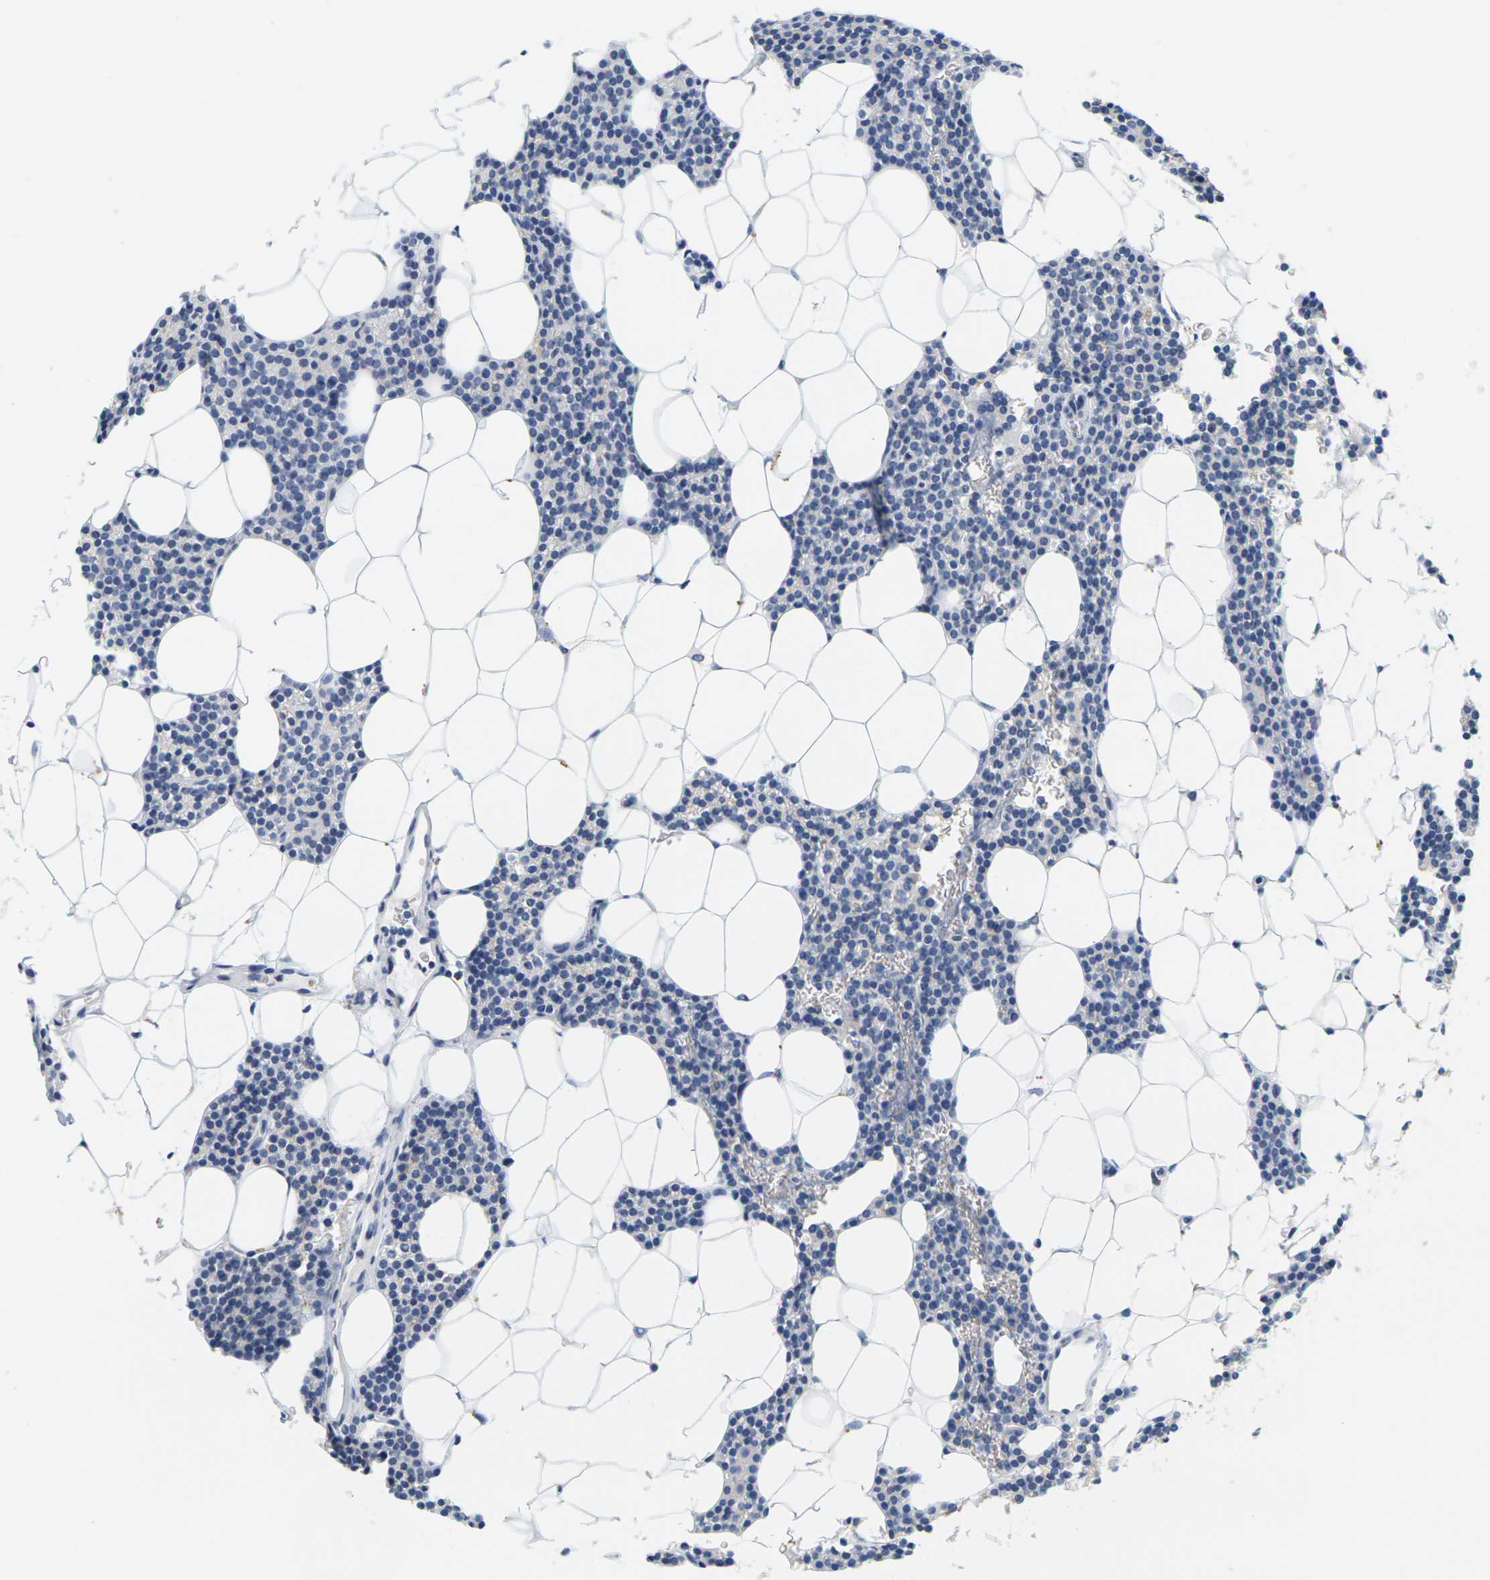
{"staining": {"intensity": "negative", "quantity": "none", "location": "none"}, "tissue": "parathyroid gland", "cell_type": "Glandular cells", "image_type": "normal", "snomed": [{"axis": "morphology", "description": "Normal tissue, NOS"}, {"axis": "morphology", "description": "Adenoma, NOS"}, {"axis": "topography", "description": "Parathyroid gland"}], "caption": "Immunohistochemical staining of benign human parathyroid gland displays no significant positivity in glandular cells. (DAB IHC with hematoxylin counter stain).", "gene": "HLA", "patient": {"sex": "female", "age": 51}}